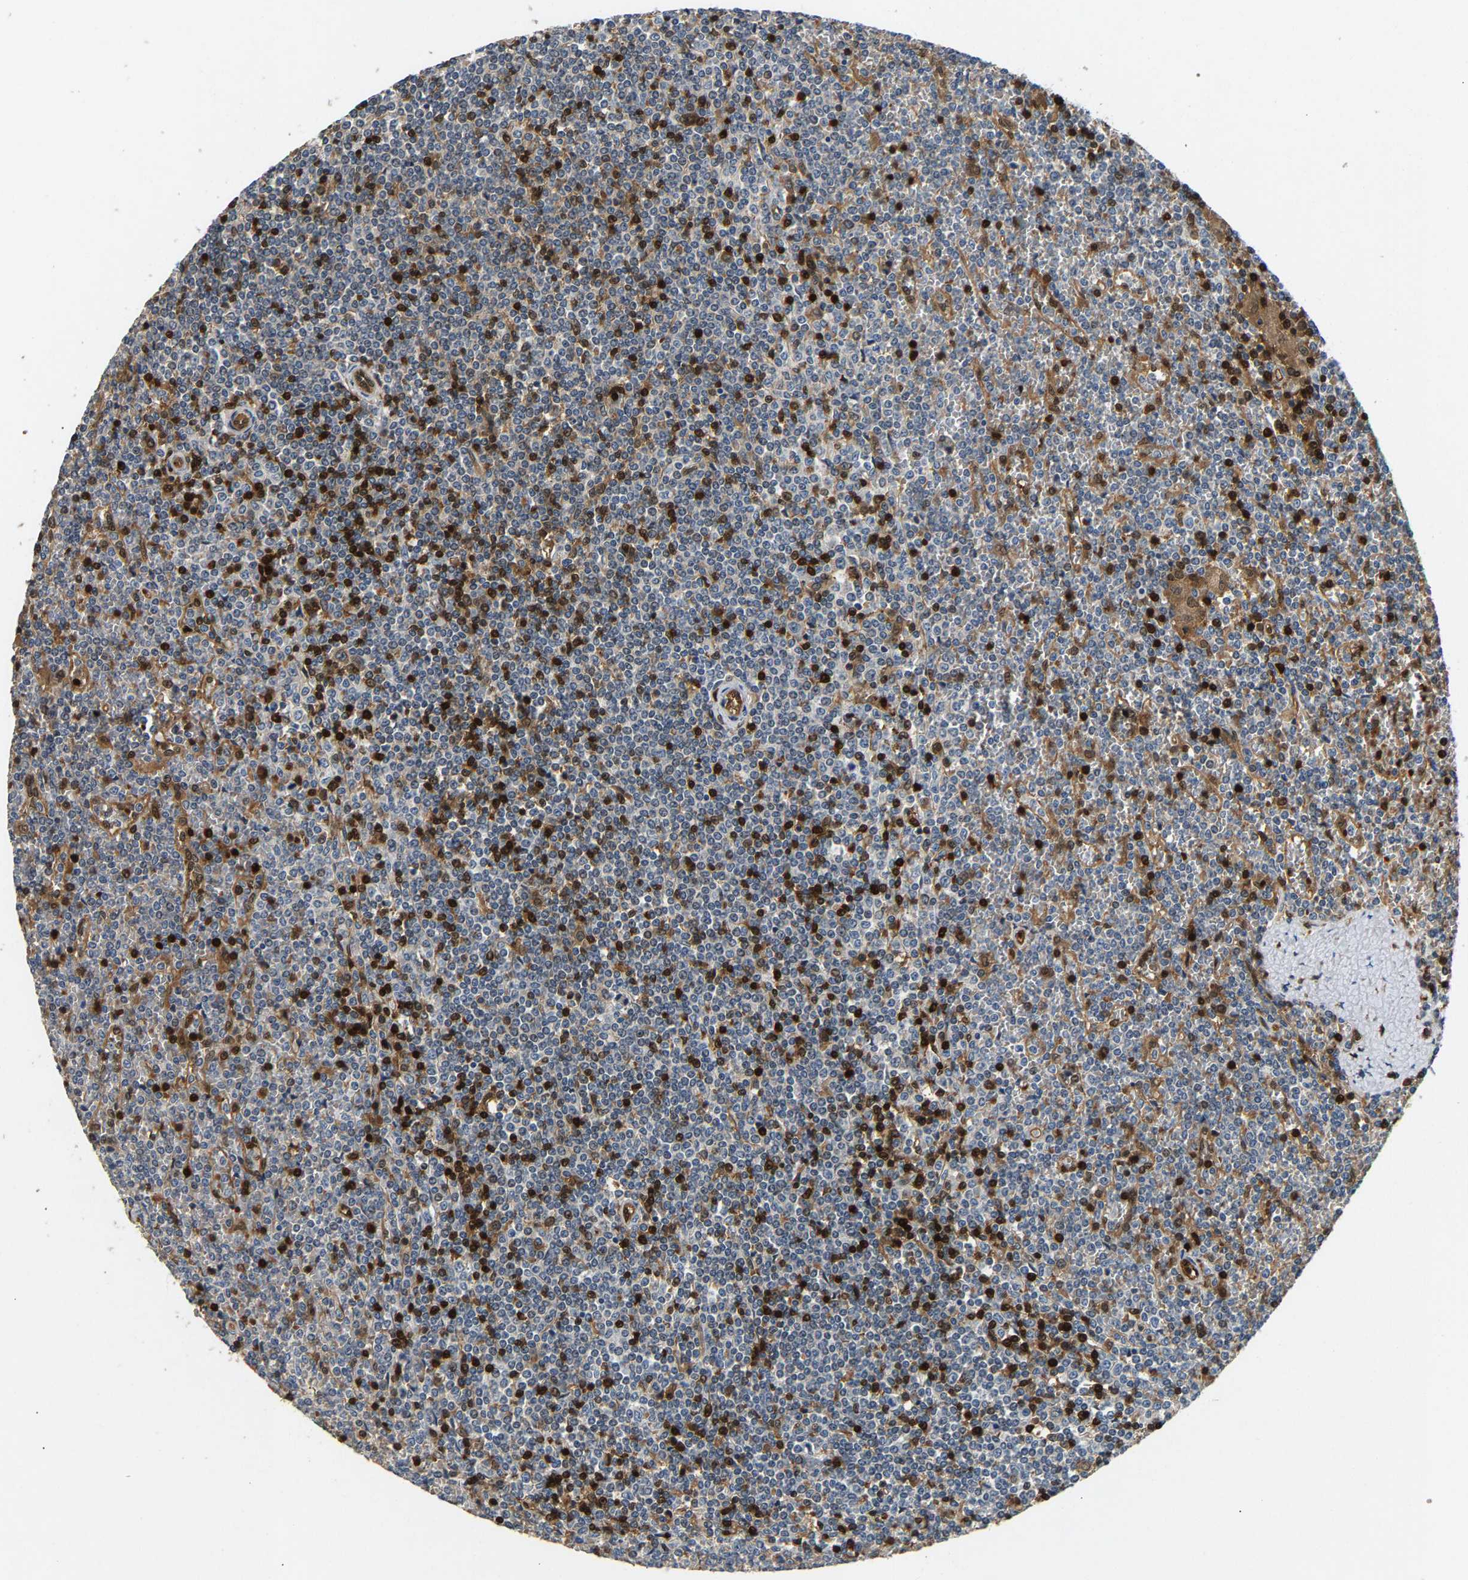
{"staining": {"intensity": "strong", "quantity": "25%-75%", "location": "cytoplasmic/membranous,nuclear"}, "tissue": "lymphoma", "cell_type": "Tumor cells", "image_type": "cancer", "snomed": [{"axis": "morphology", "description": "Malignant lymphoma, non-Hodgkin's type, Low grade"}, {"axis": "topography", "description": "Spleen"}], "caption": "Malignant lymphoma, non-Hodgkin's type (low-grade) stained for a protein (brown) demonstrates strong cytoplasmic/membranous and nuclear positive positivity in approximately 25%-75% of tumor cells.", "gene": "GIMAP7", "patient": {"sex": "female", "age": 19}}